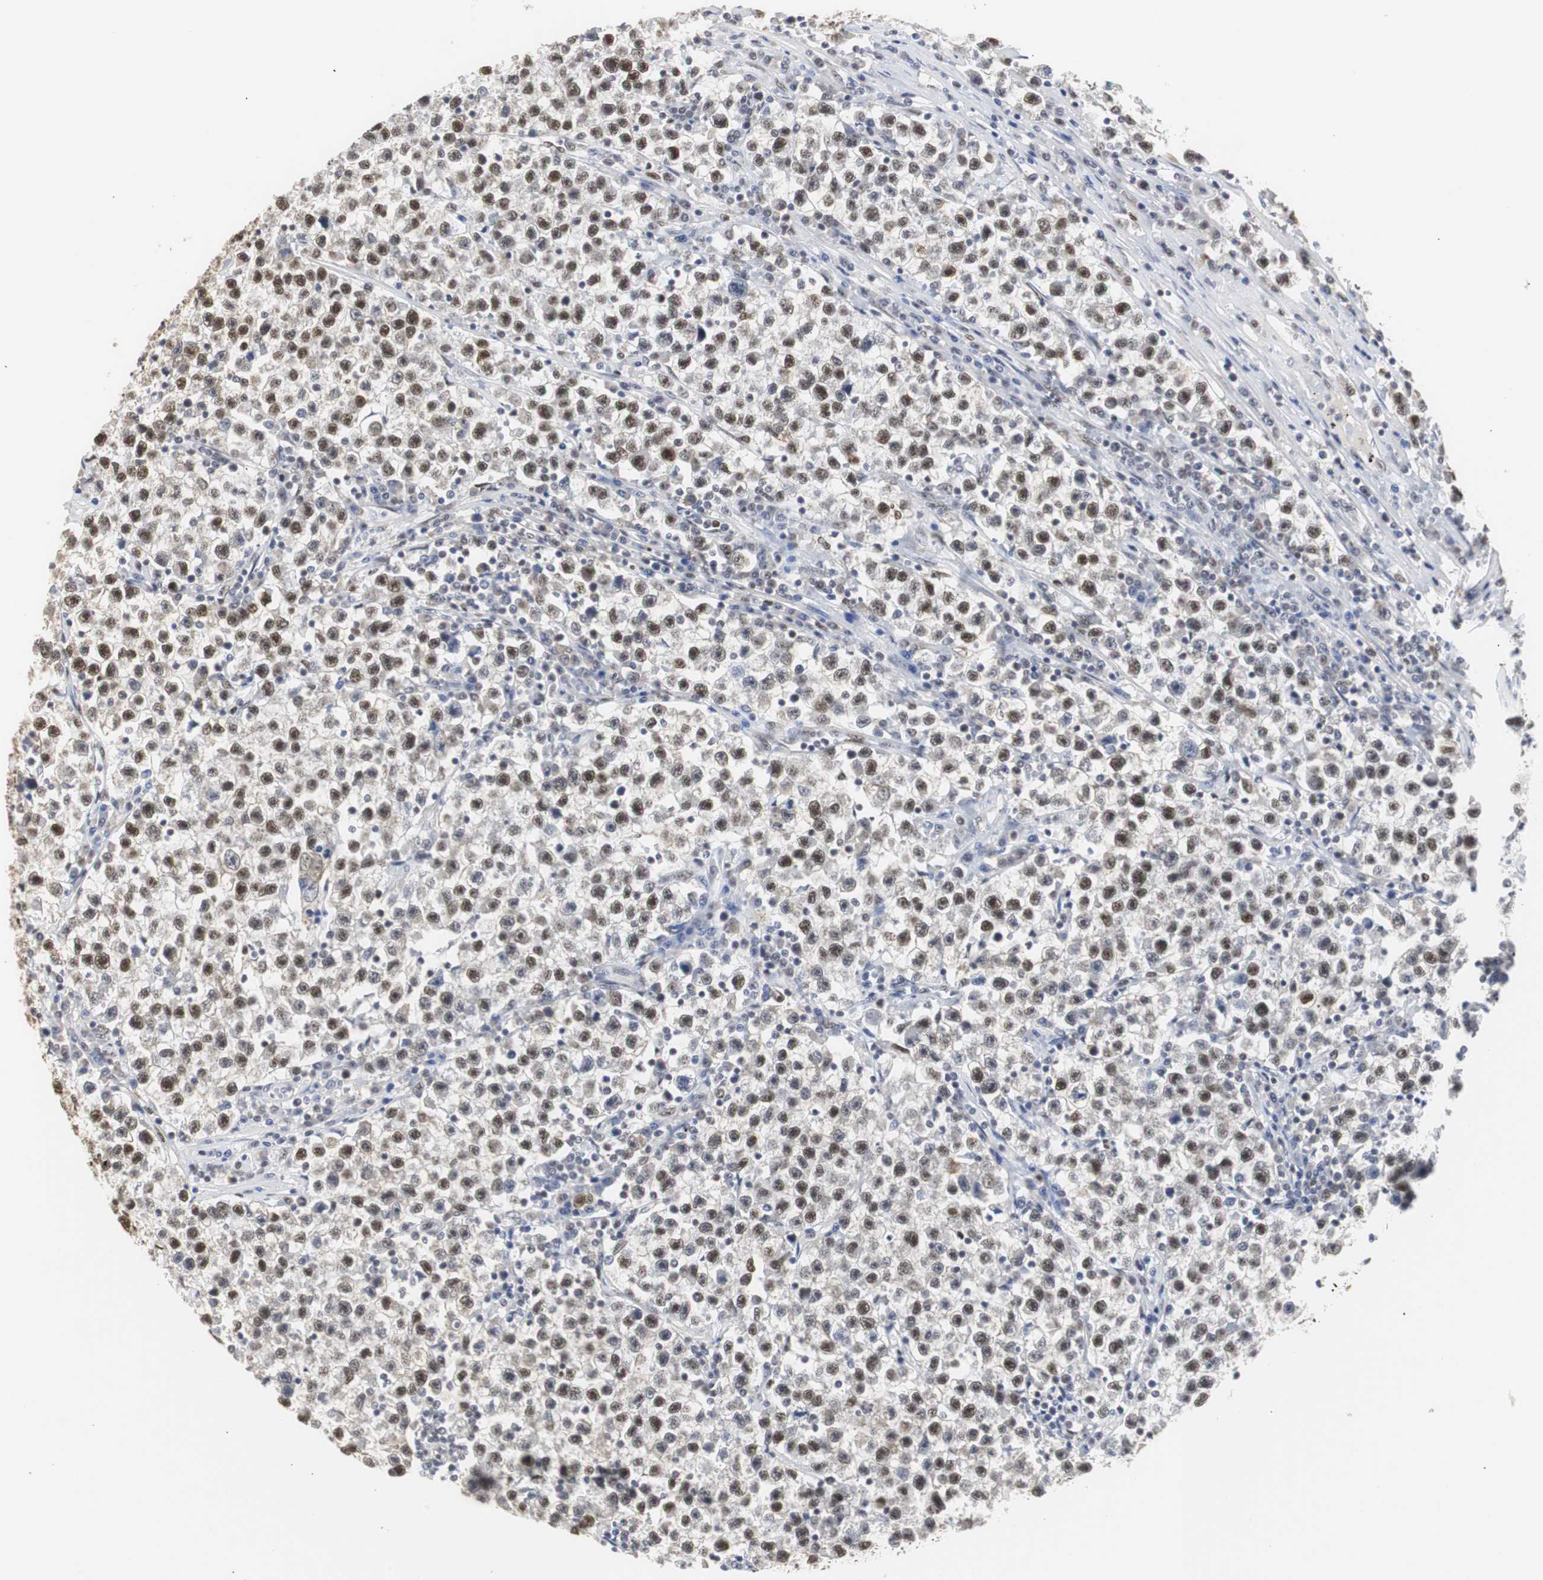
{"staining": {"intensity": "moderate", "quantity": "25%-75%", "location": "nuclear"}, "tissue": "testis cancer", "cell_type": "Tumor cells", "image_type": "cancer", "snomed": [{"axis": "morphology", "description": "Seminoma, NOS"}, {"axis": "topography", "description": "Testis"}], "caption": "An image of human testis seminoma stained for a protein displays moderate nuclear brown staining in tumor cells. (Brightfield microscopy of DAB IHC at high magnification).", "gene": "ZFC3H1", "patient": {"sex": "male", "age": 22}}